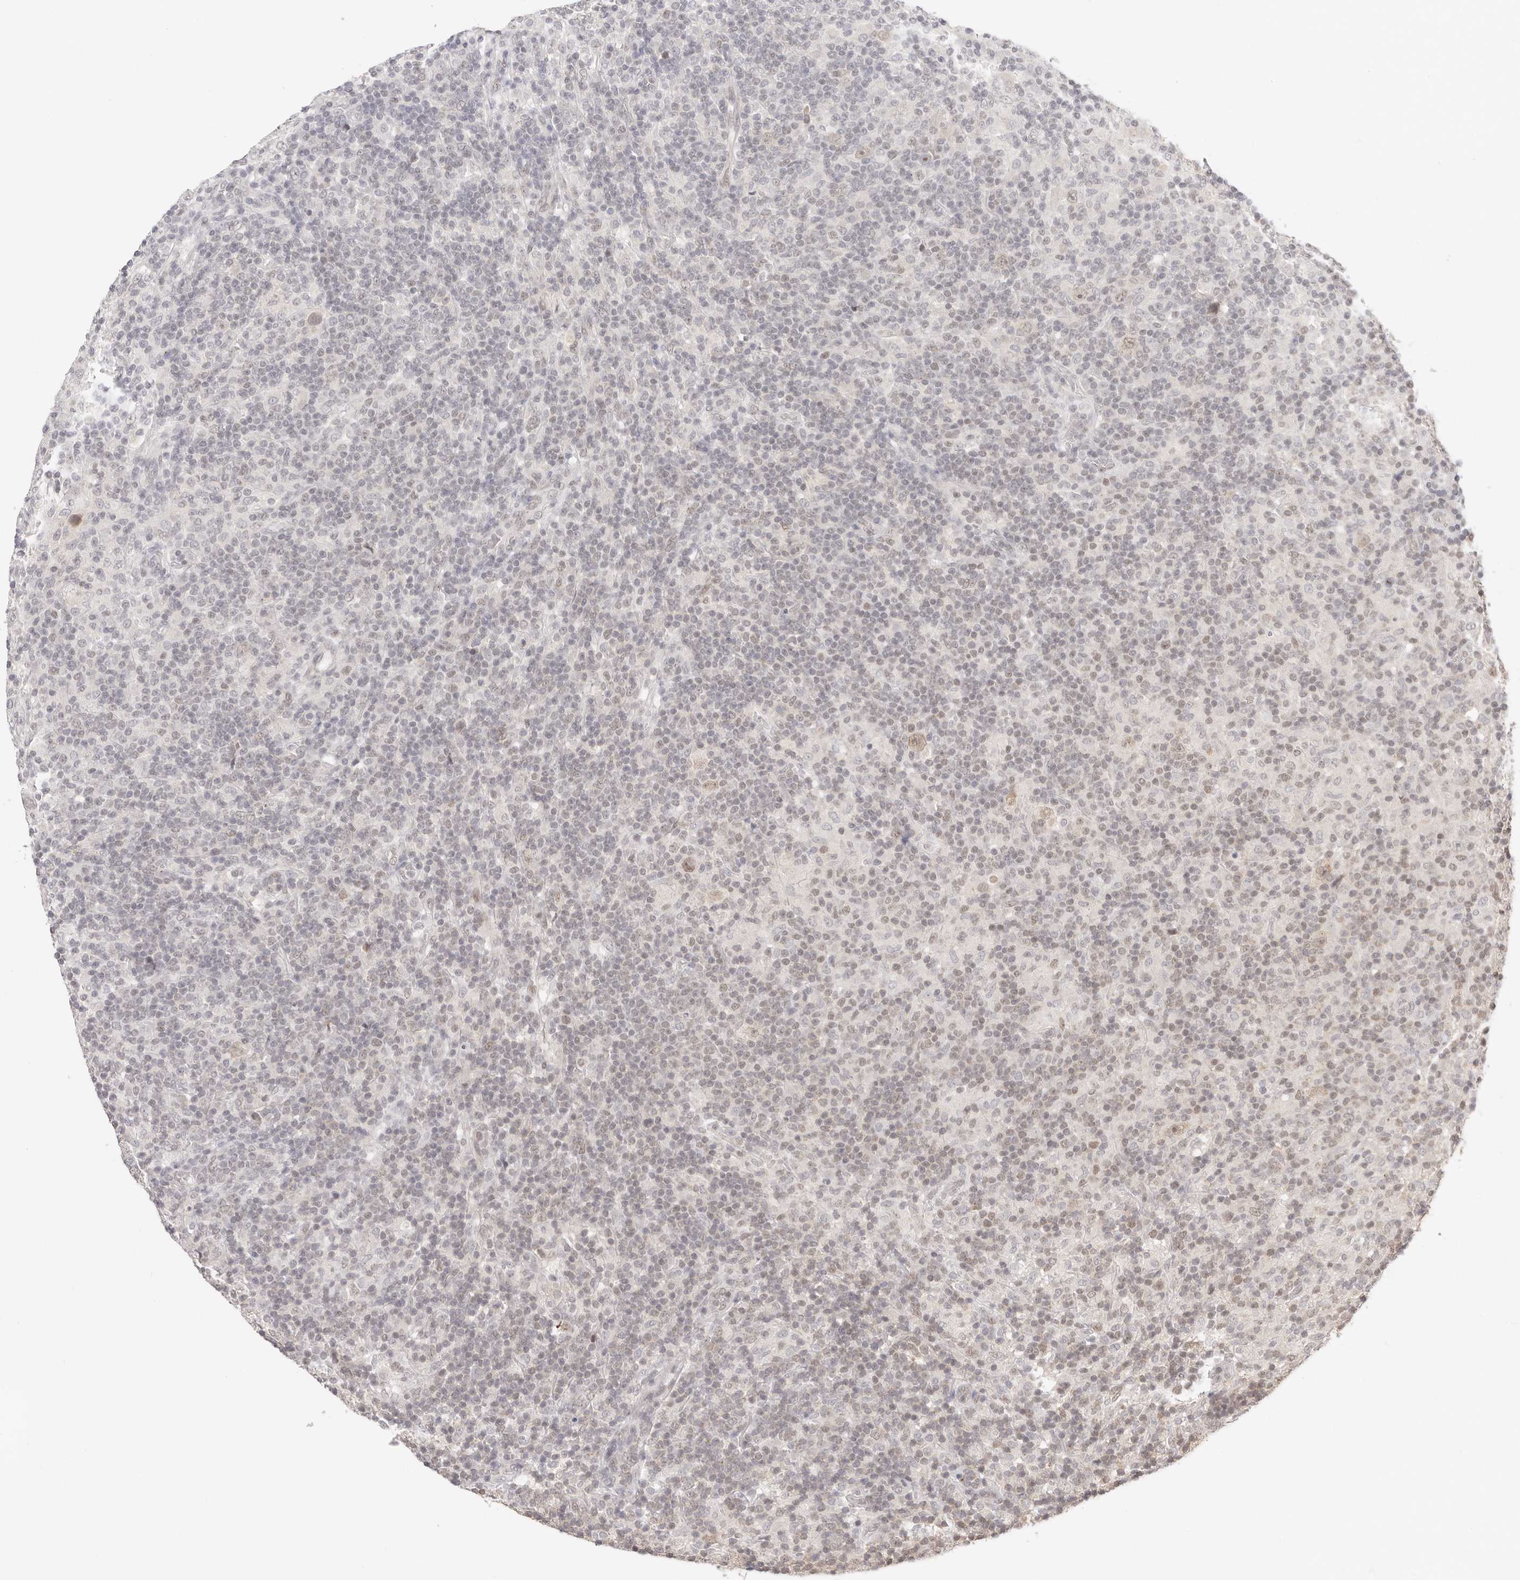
{"staining": {"intensity": "weak", "quantity": "25%-75%", "location": "nuclear"}, "tissue": "lymphoma", "cell_type": "Tumor cells", "image_type": "cancer", "snomed": [{"axis": "morphology", "description": "Hodgkin's disease, NOS"}, {"axis": "topography", "description": "Lymph node"}], "caption": "Hodgkin's disease was stained to show a protein in brown. There is low levels of weak nuclear expression in approximately 25%-75% of tumor cells.", "gene": "RFC3", "patient": {"sex": "male", "age": 70}}